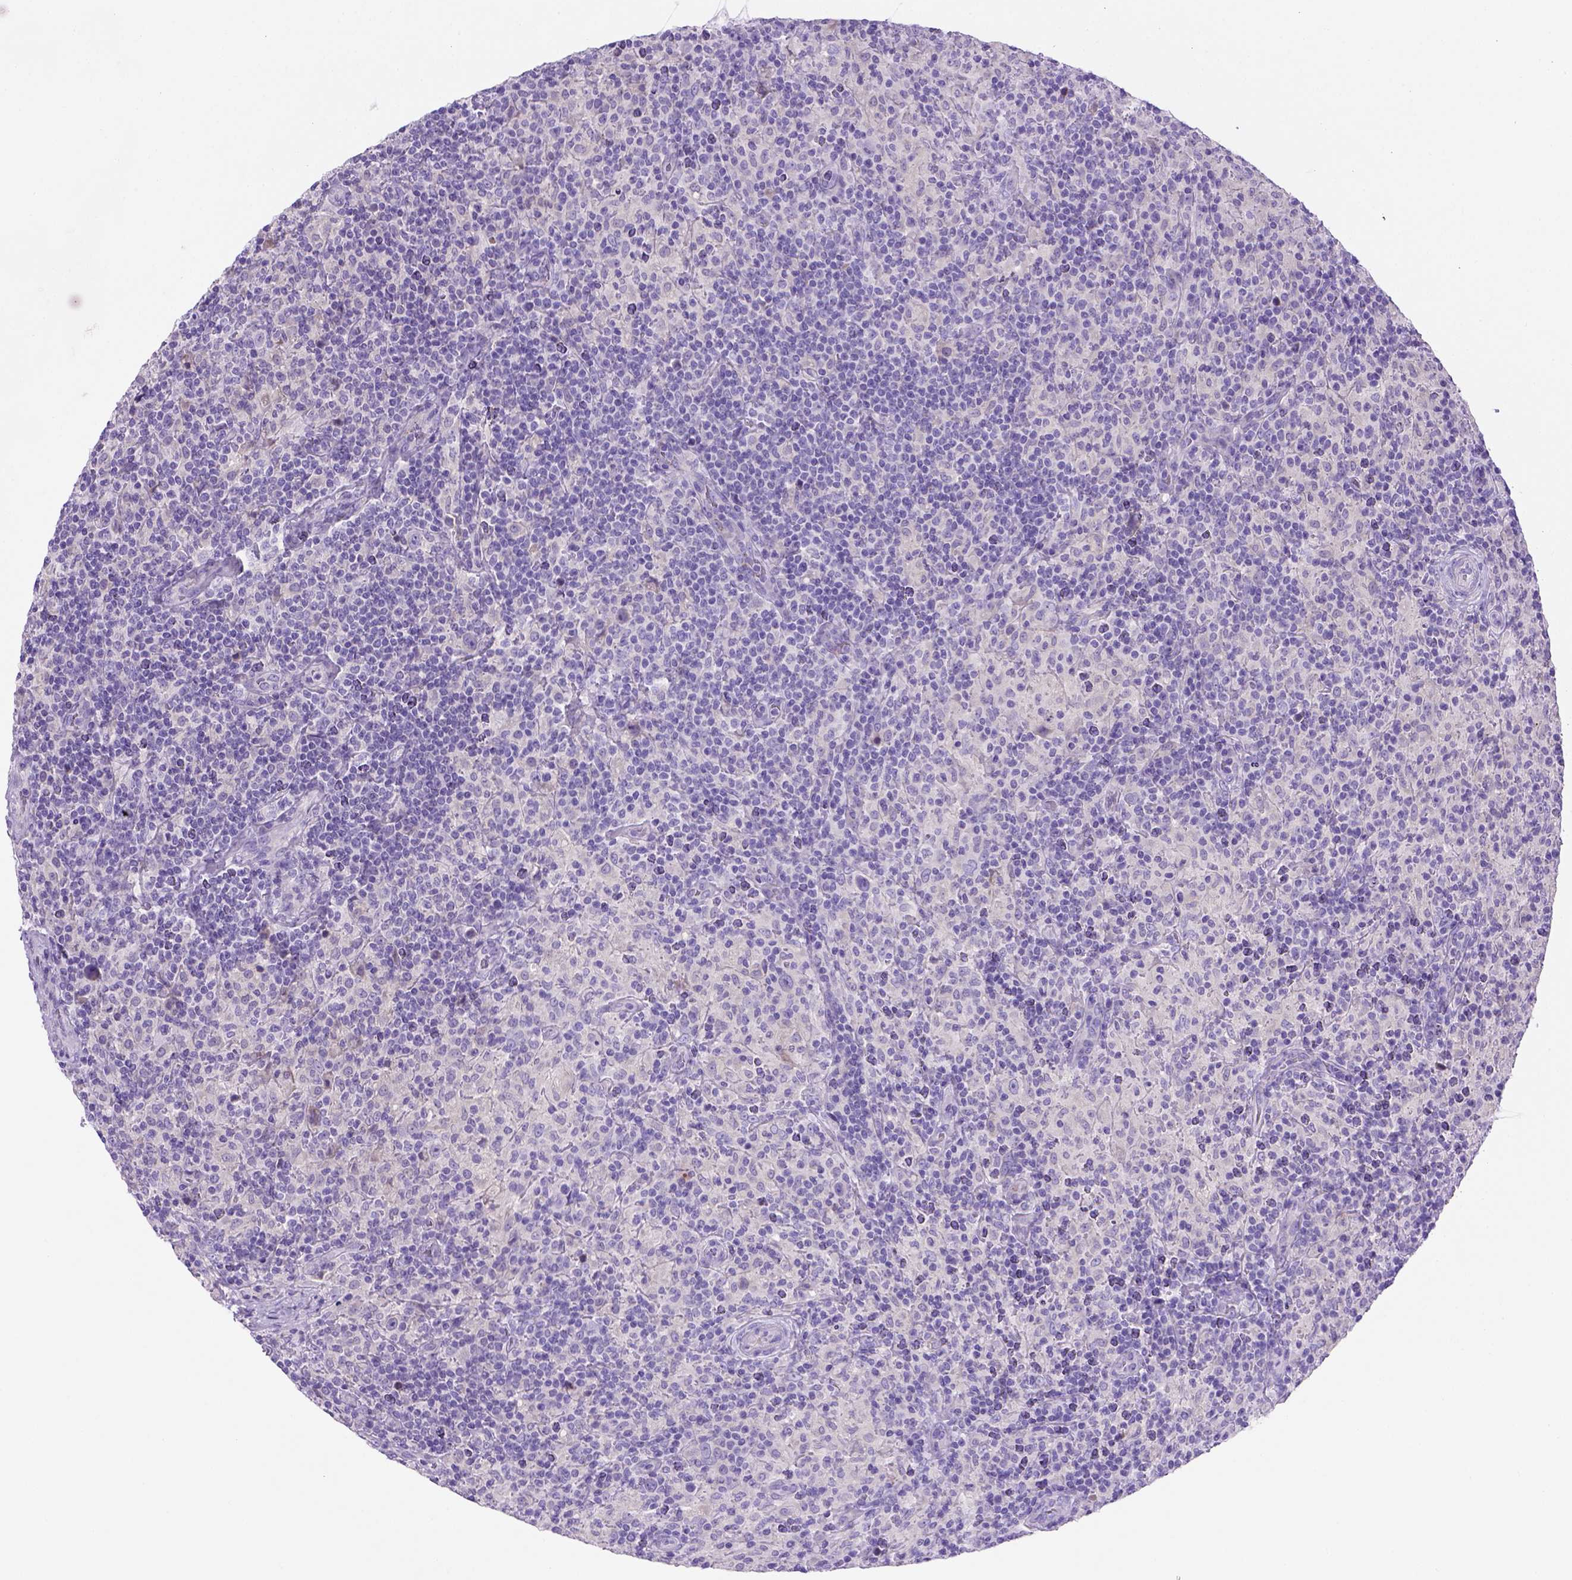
{"staining": {"intensity": "negative", "quantity": "none", "location": "none"}, "tissue": "lymphoma", "cell_type": "Tumor cells", "image_type": "cancer", "snomed": [{"axis": "morphology", "description": "Hodgkin's disease, NOS"}, {"axis": "topography", "description": "Lymph node"}], "caption": "The micrograph reveals no staining of tumor cells in lymphoma.", "gene": "SIRPD", "patient": {"sex": "male", "age": 70}}